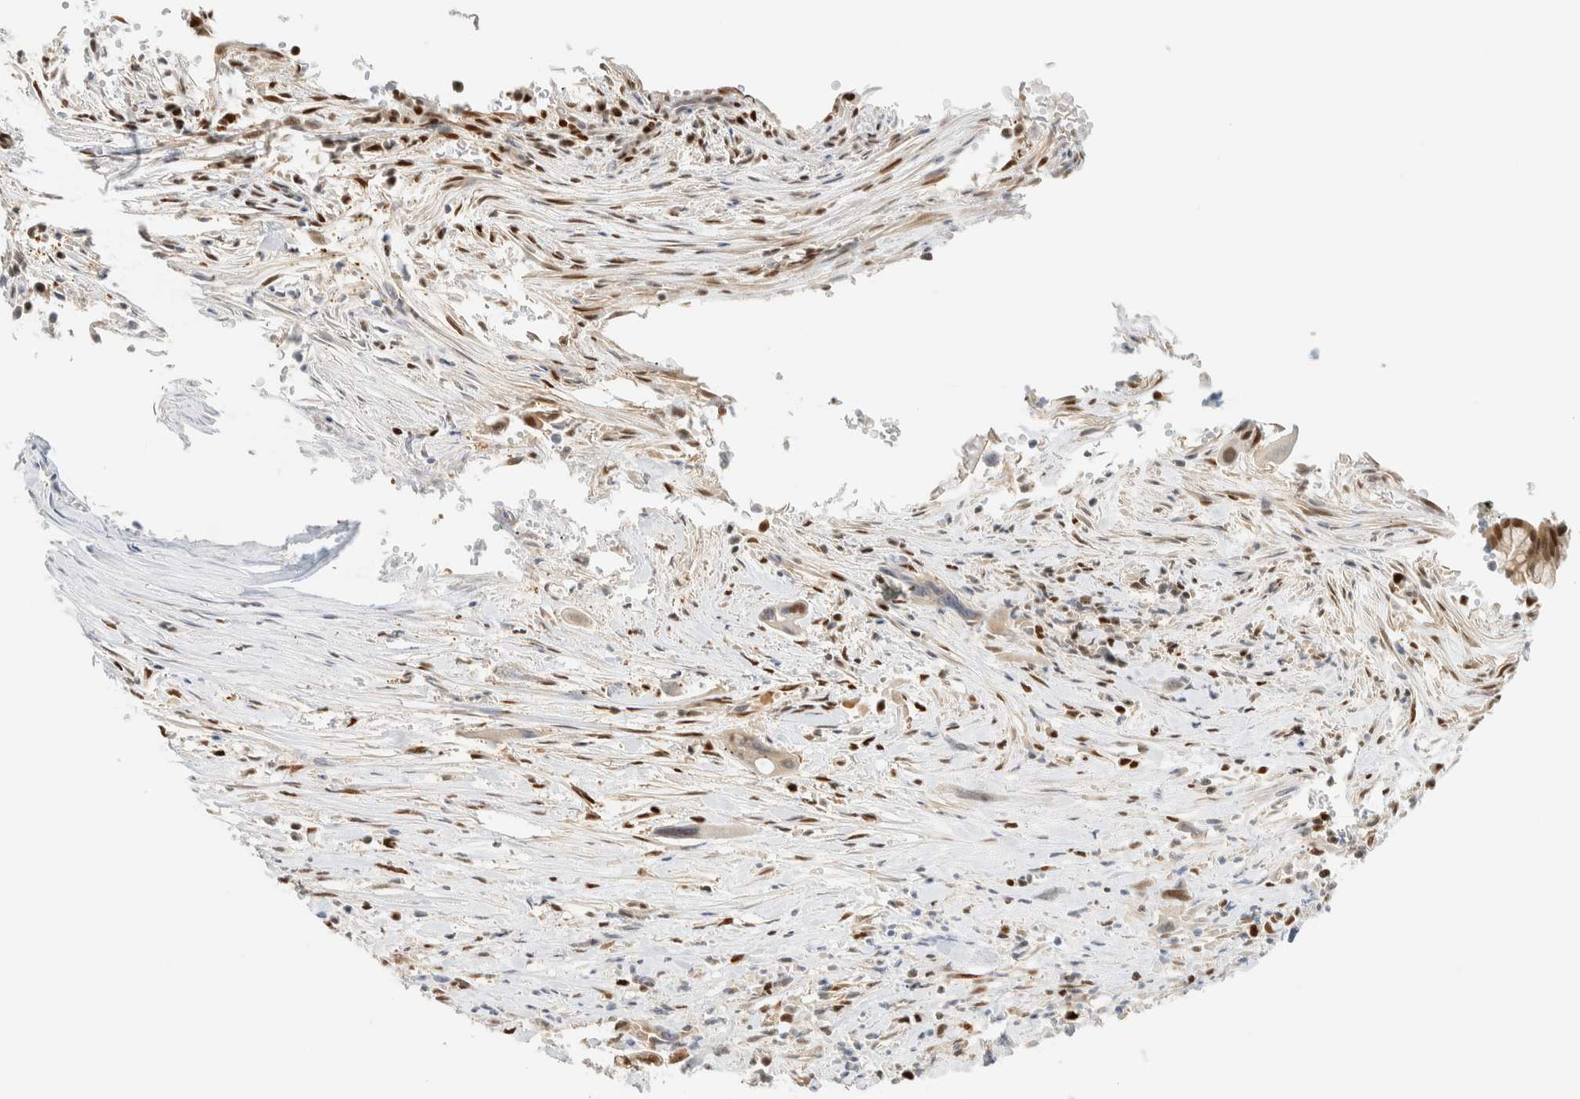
{"staining": {"intensity": "moderate", "quantity": "25%-75%", "location": "nuclear"}, "tissue": "pancreatic cancer", "cell_type": "Tumor cells", "image_type": "cancer", "snomed": [{"axis": "morphology", "description": "Adenocarcinoma, NOS"}, {"axis": "topography", "description": "Pancreas"}], "caption": "Pancreatic cancer (adenocarcinoma) stained with a protein marker demonstrates moderate staining in tumor cells.", "gene": "ZBTB37", "patient": {"sex": "female", "age": 70}}